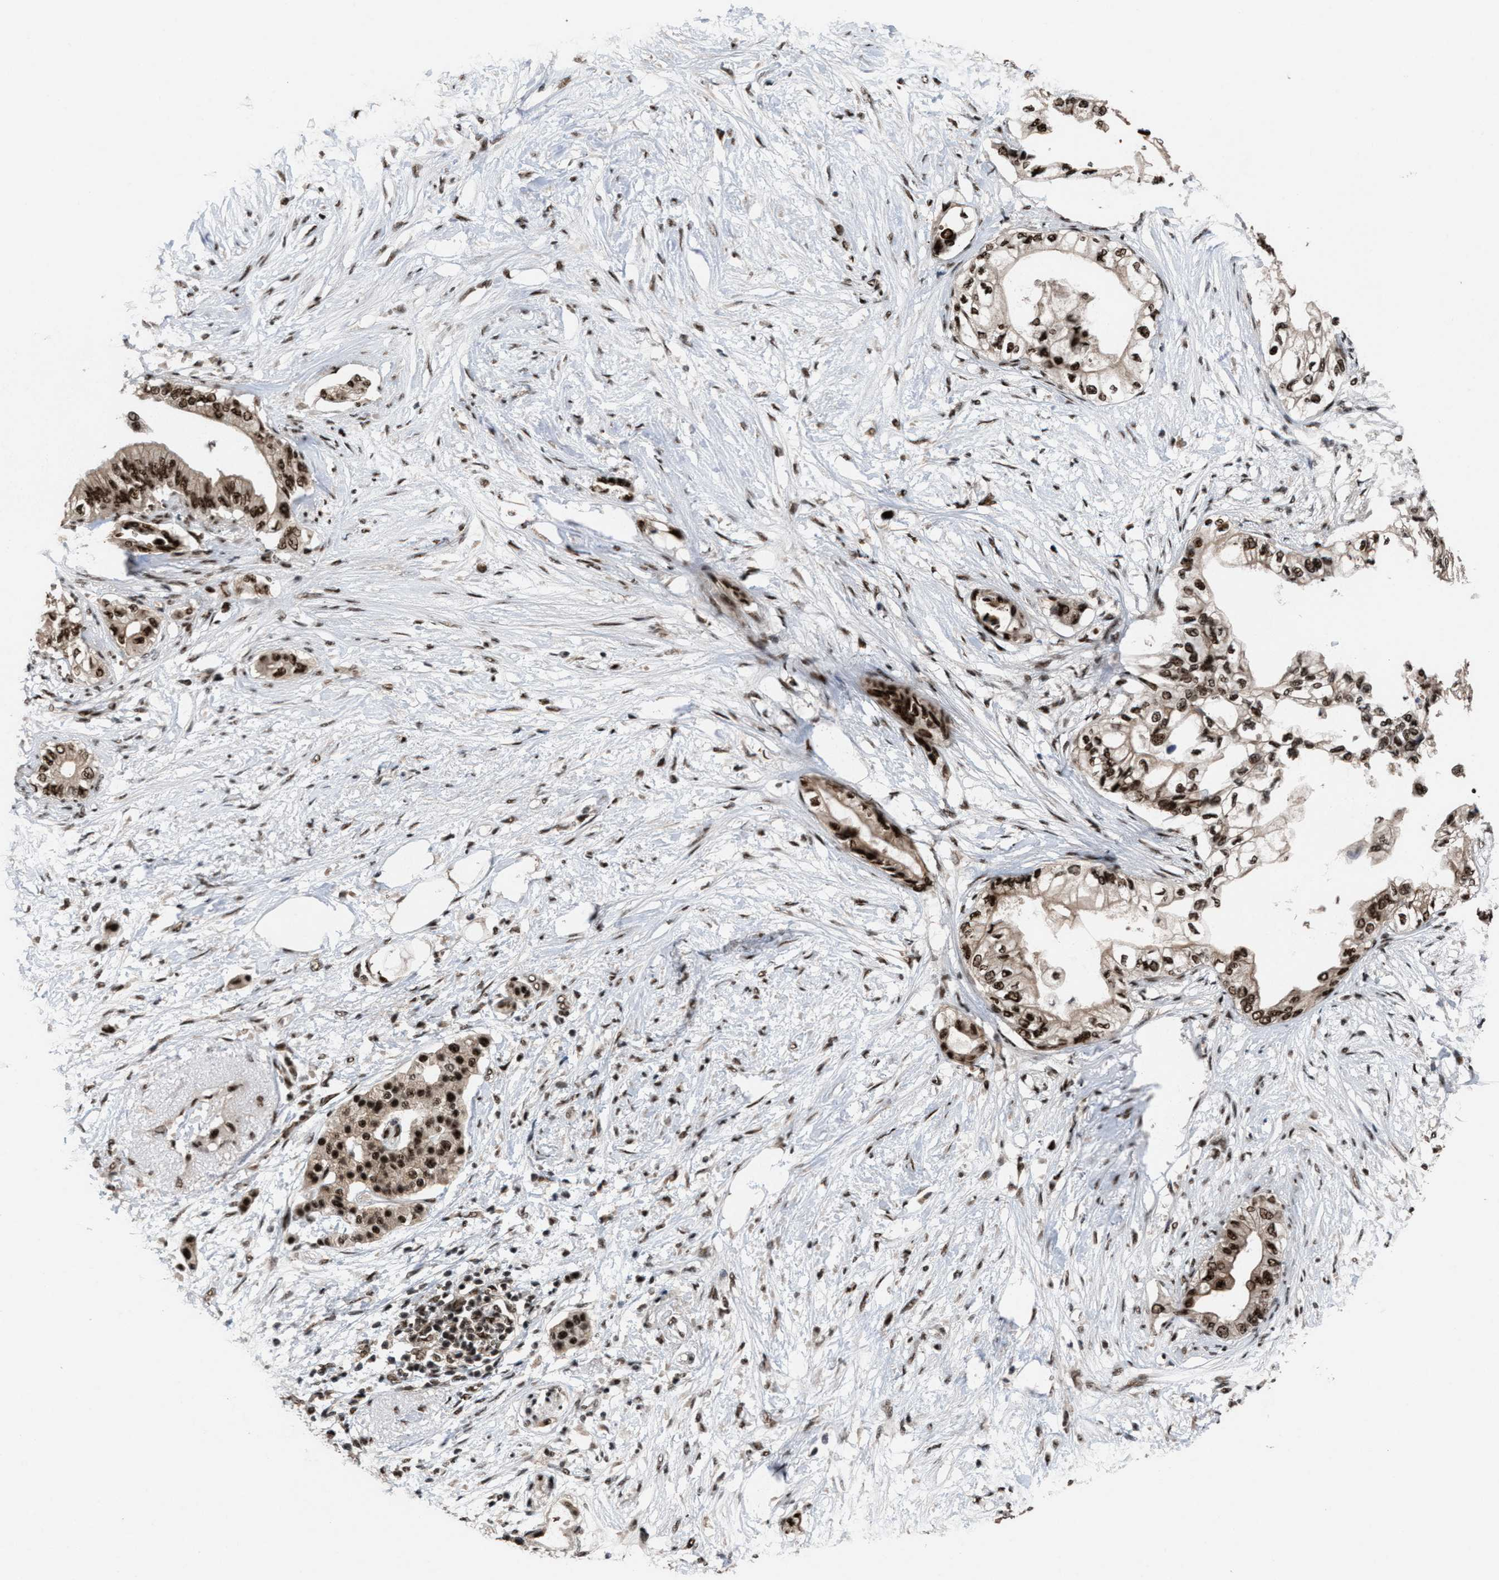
{"staining": {"intensity": "strong", "quantity": ">75%", "location": "nuclear"}, "tissue": "pancreatic cancer", "cell_type": "Tumor cells", "image_type": "cancer", "snomed": [{"axis": "morphology", "description": "Normal tissue, NOS"}, {"axis": "morphology", "description": "Adenocarcinoma, NOS"}, {"axis": "topography", "description": "Pancreas"}, {"axis": "topography", "description": "Duodenum"}], "caption": "A histopathology image of human pancreatic cancer stained for a protein exhibits strong nuclear brown staining in tumor cells.", "gene": "PRPF4", "patient": {"sex": "female", "age": 60}}